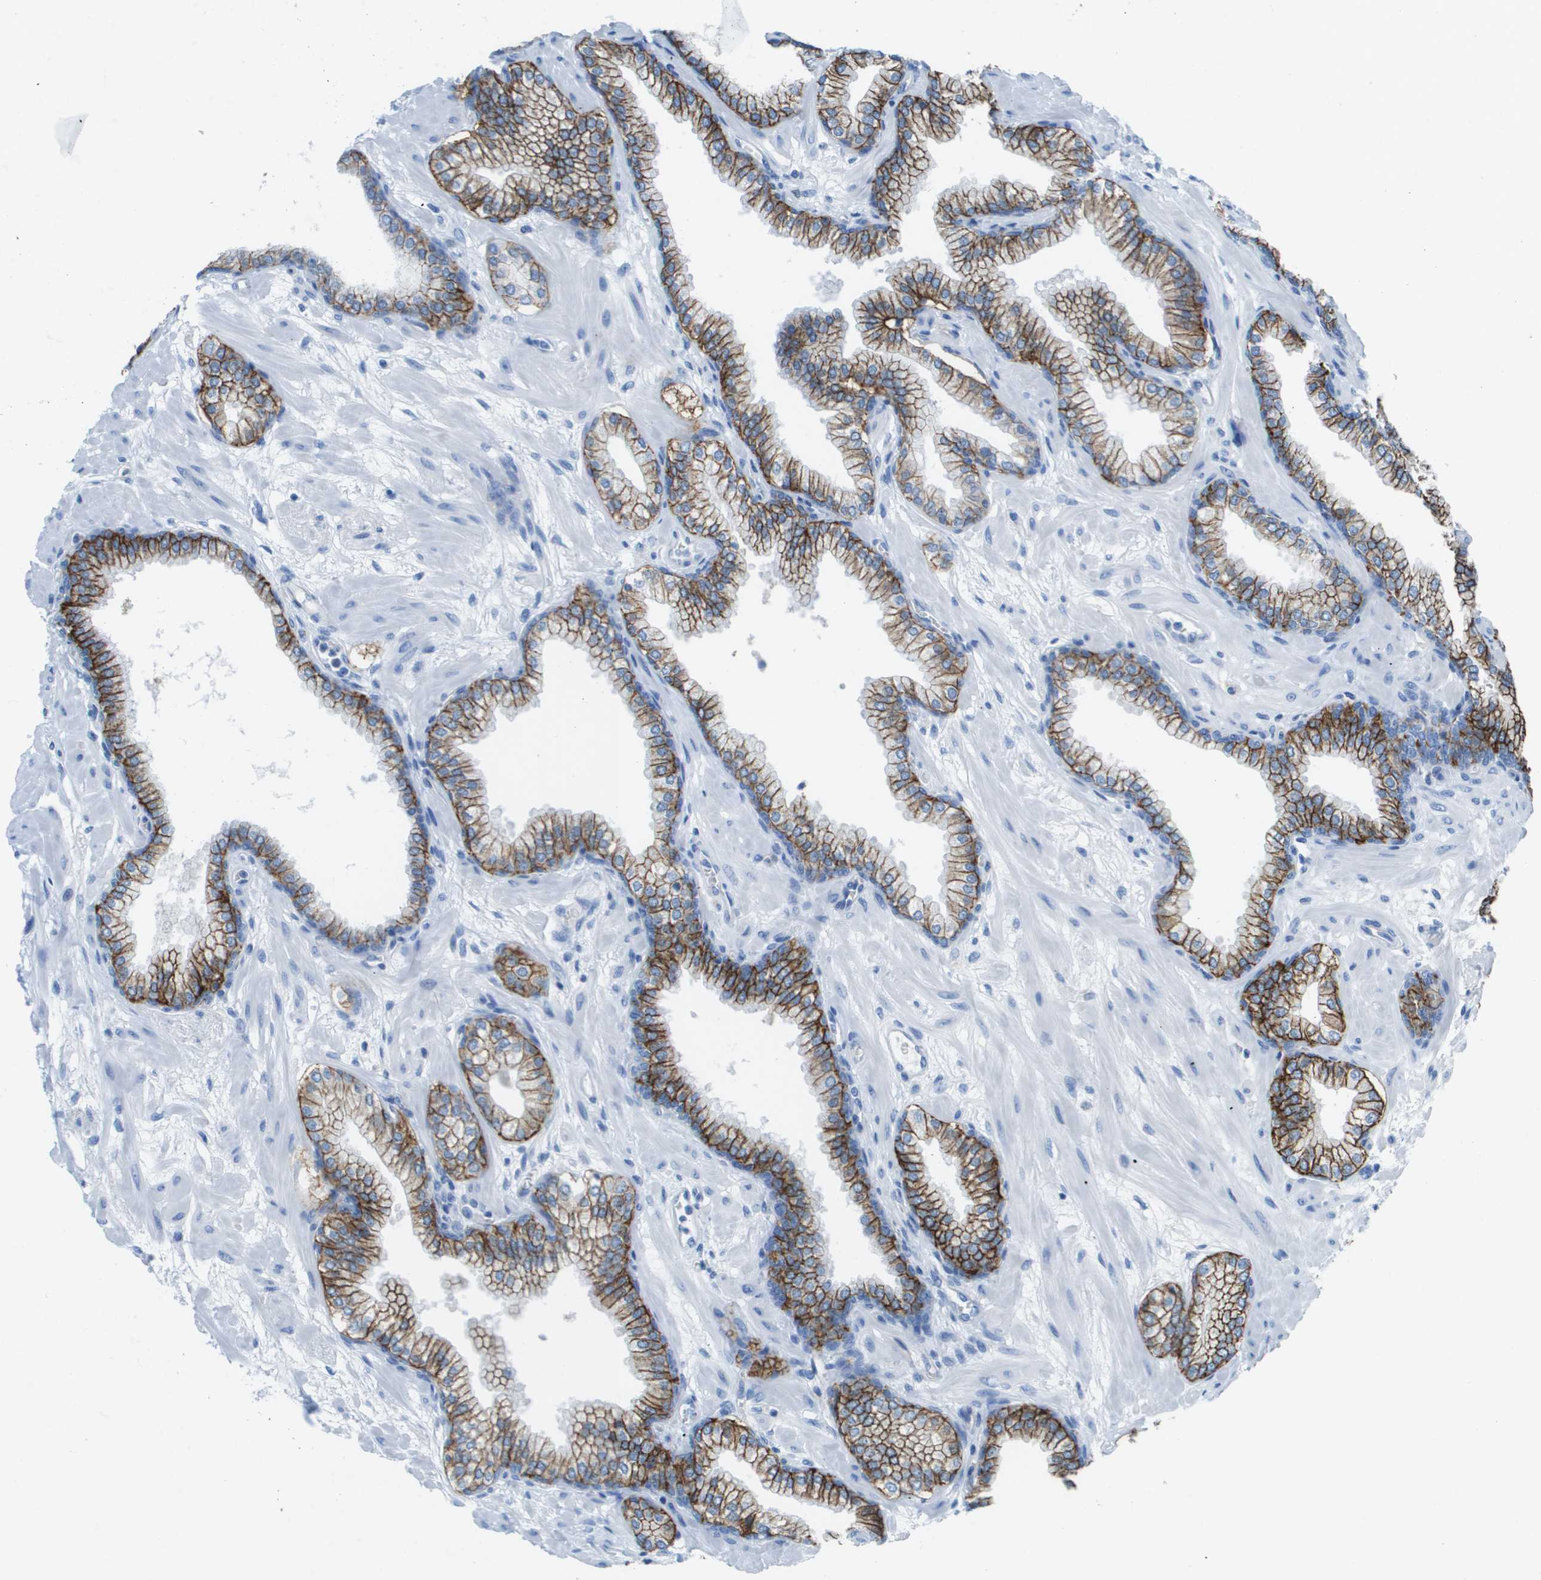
{"staining": {"intensity": "moderate", "quantity": "25%-75%", "location": "cytoplasmic/membranous"}, "tissue": "prostate", "cell_type": "Glandular cells", "image_type": "normal", "snomed": [{"axis": "morphology", "description": "Normal tissue, NOS"}, {"axis": "morphology", "description": "Urothelial carcinoma, Low grade"}, {"axis": "topography", "description": "Urinary bladder"}, {"axis": "topography", "description": "Prostate"}], "caption": "Immunohistochemistry (IHC) staining of benign prostate, which displays medium levels of moderate cytoplasmic/membranous positivity in about 25%-75% of glandular cells indicating moderate cytoplasmic/membranous protein staining. The staining was performed using DAB (3,3'-diaminobenzidine) (brown) for protein detection and nuclei were counterstained in hematoxylin (blue).", "gene": "CD46", "patient": {"sex": "male", "age": 60}}